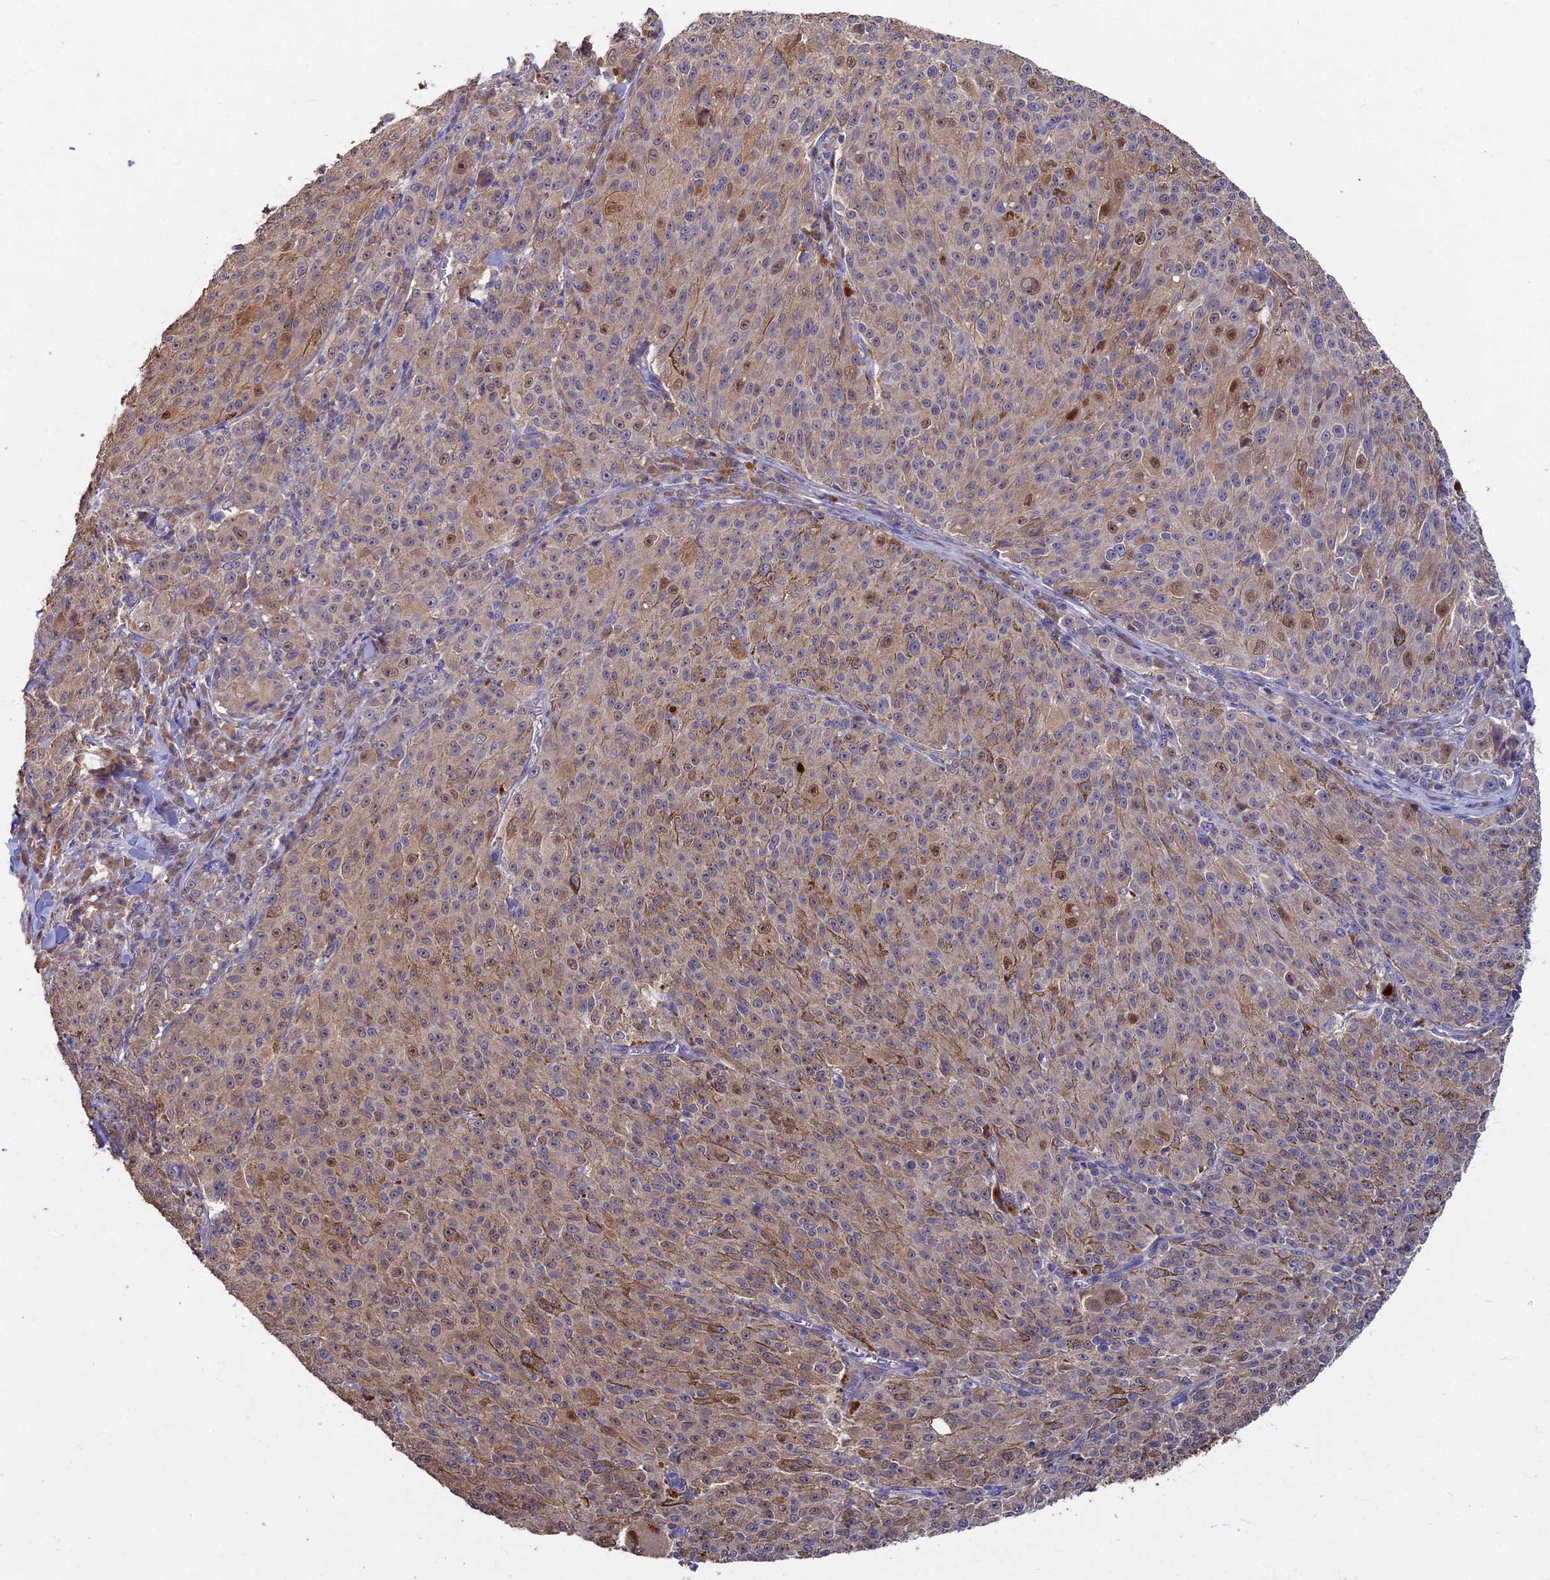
{"staining": {"intensity": "weak", "quantity": "<25%", "location": "cytoplasmic/membranous,nuclear"}, "tissue": "melanoma", "cell_type": "Tumor cells", "image_type": "cancer", "snomed": [{"axis": "morphology", "description": "Malignant melanoma, NOS"}, {"axis": "topography", "description": "Skin"}], "caption": "Tumor cells are negative for brown protein staining in melanoma.", "gene": "RSPH3", "patient": {"sex": "female", "age": 52}}